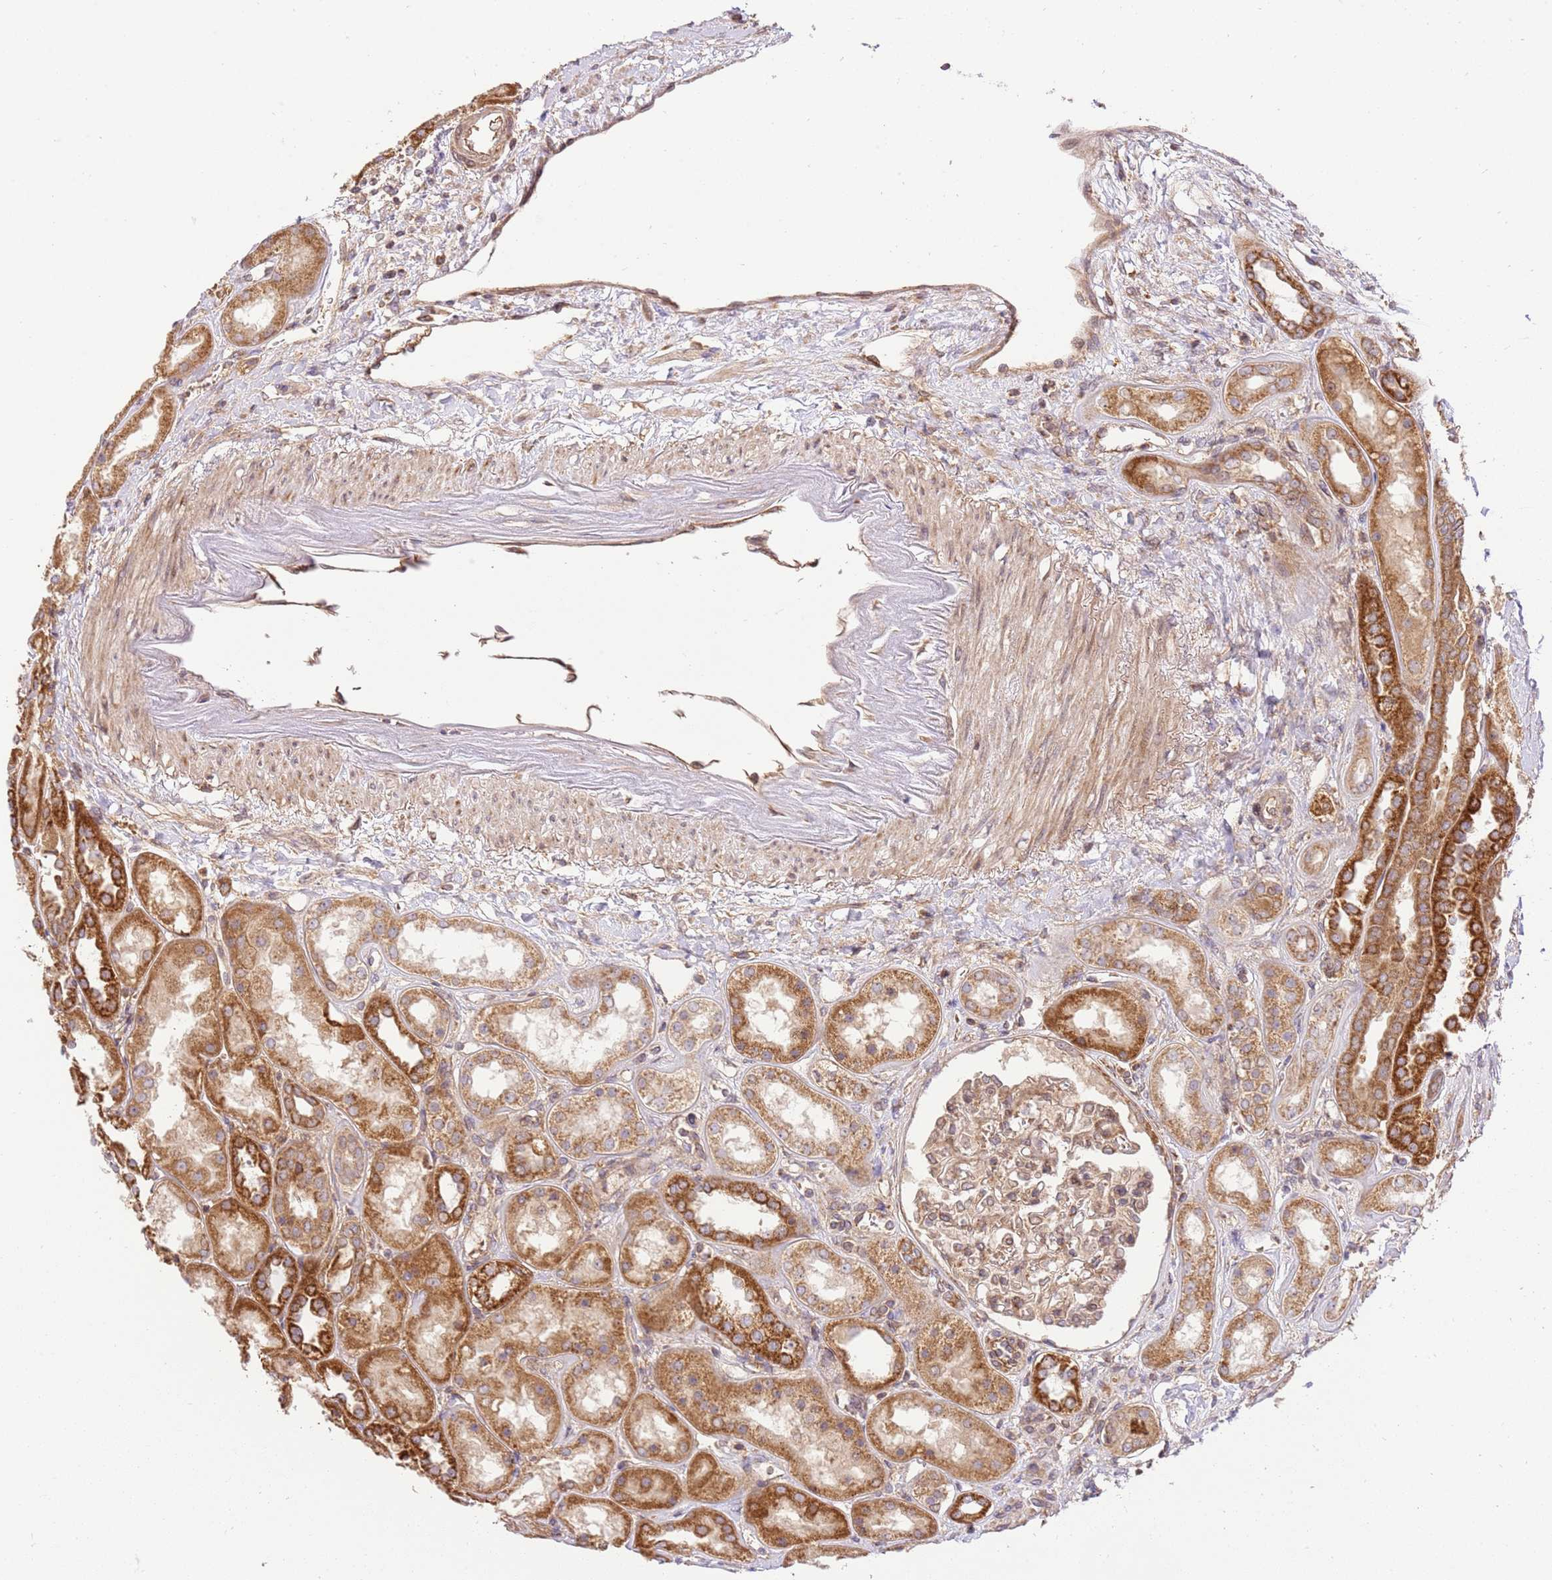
{"staining": {"intensity": "weak", "quantity": ">75%", "location": "cytoplasmic/membranous"}, "tissue": "kidney", "cell_type": "Cells in glomeruli", "image_type": "normal", "snomed": [{"axis": "morphology", "description": "Normal tissue, NOS"}, {"axis": "topography", "description": "Kidney"}], "caption": "Benign kidney displays weak cytoplasmic/membranous staining in about >75% of cells in glomeruli, visualized by immunohistochemistry.", "gene": "SPATA2L", "patient": {"sex": "male", "age": 70}}